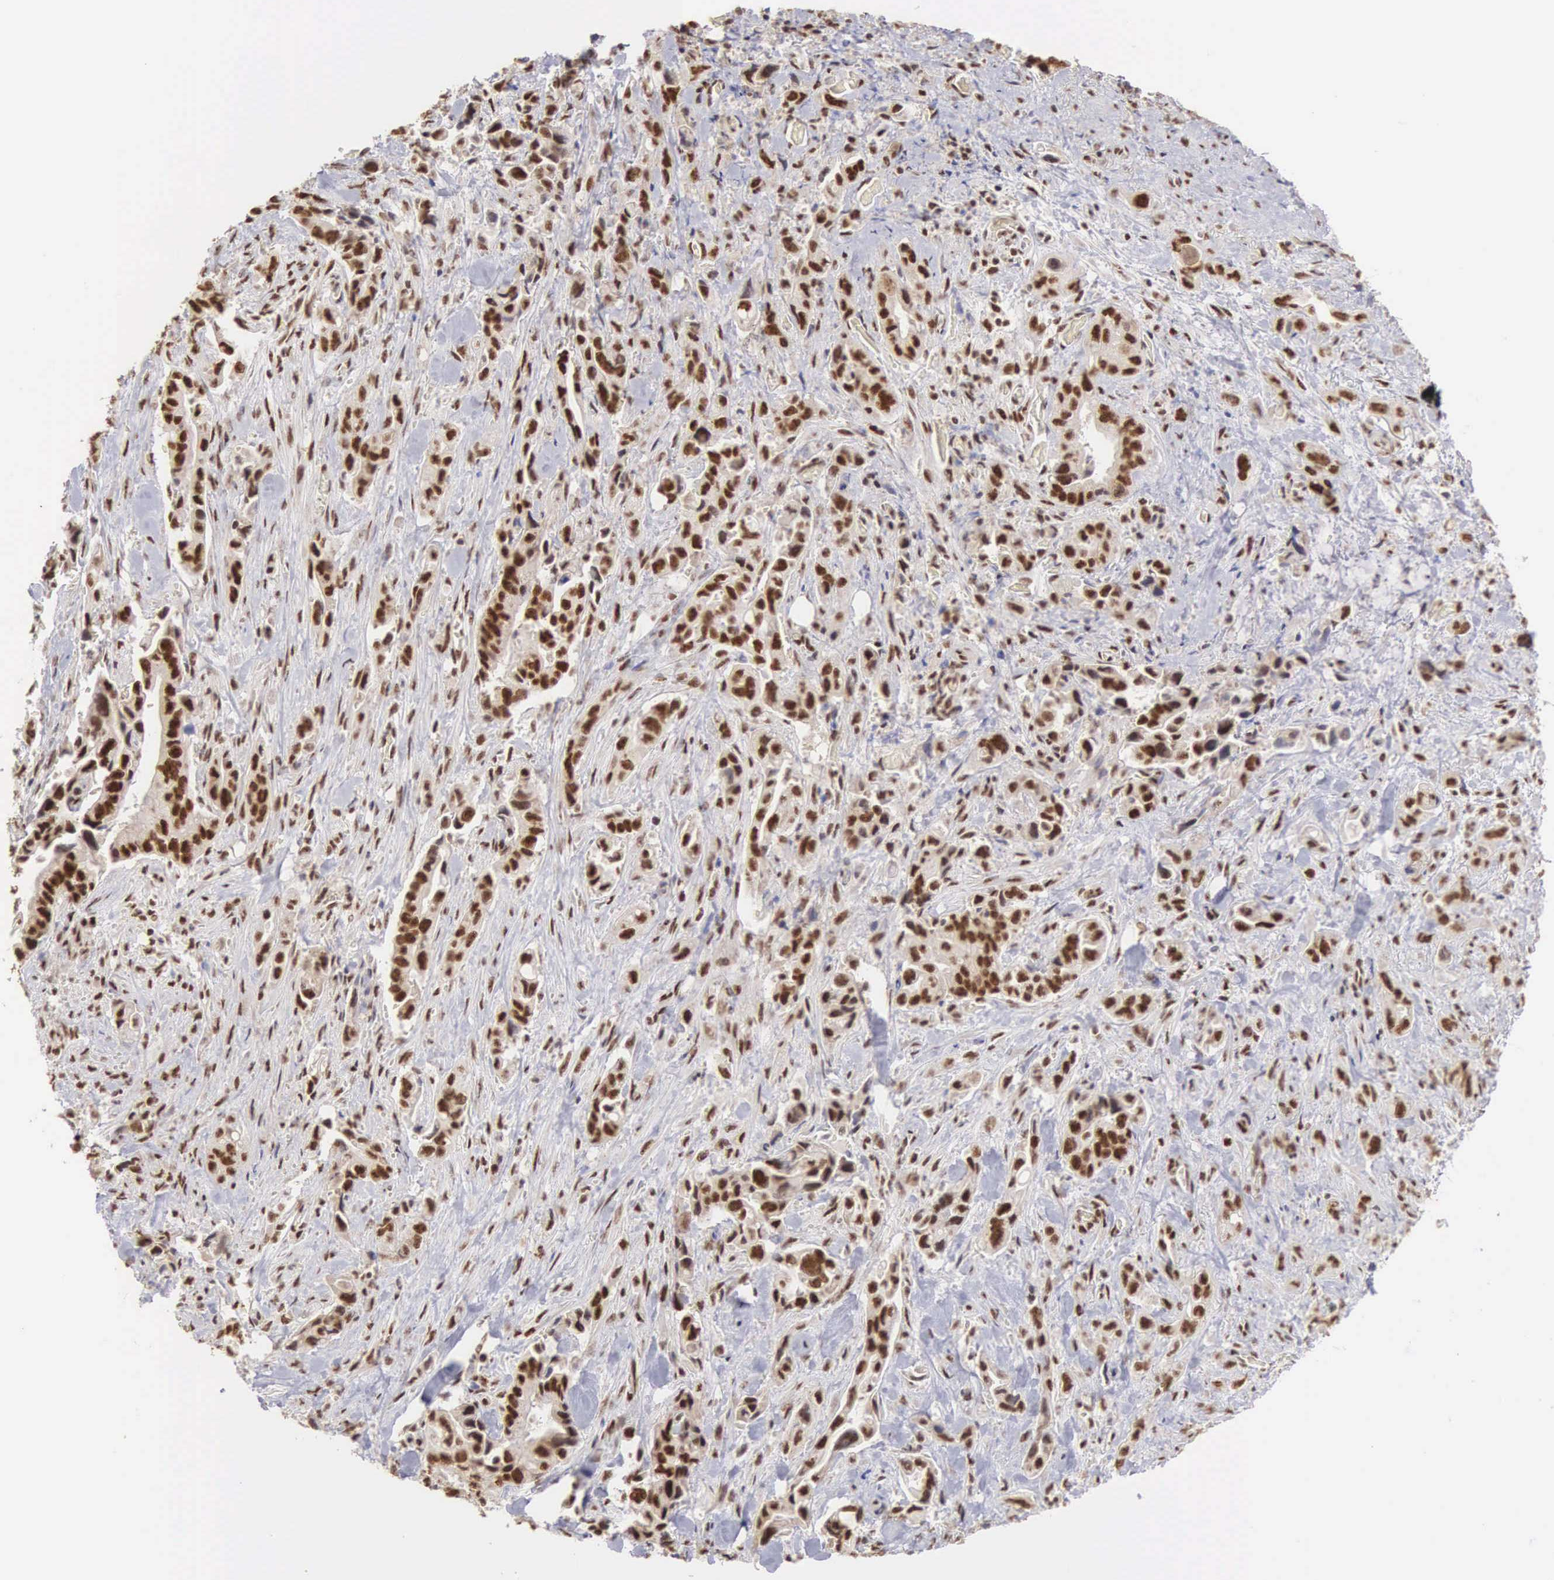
{"staining": {"intensity": "strong", "quantity": ">75%", "location": "nuclear"}, "tissue": "pancreatic cancer", "cell_type": "Tumor cells", "image_type": "cancer", "snomed": [{"axis": "morphology", "description": "Adenocarcinoma, NOS"}, {"axis": "topography", "description": "Pancreas"}], "caption": "Protein staining of pancreatic cancer tissue displays strong nuclear expression in about >75% of tumor cells.", "gene": "HTATSF1", "patient": {"sex": "male", "age": 69}}